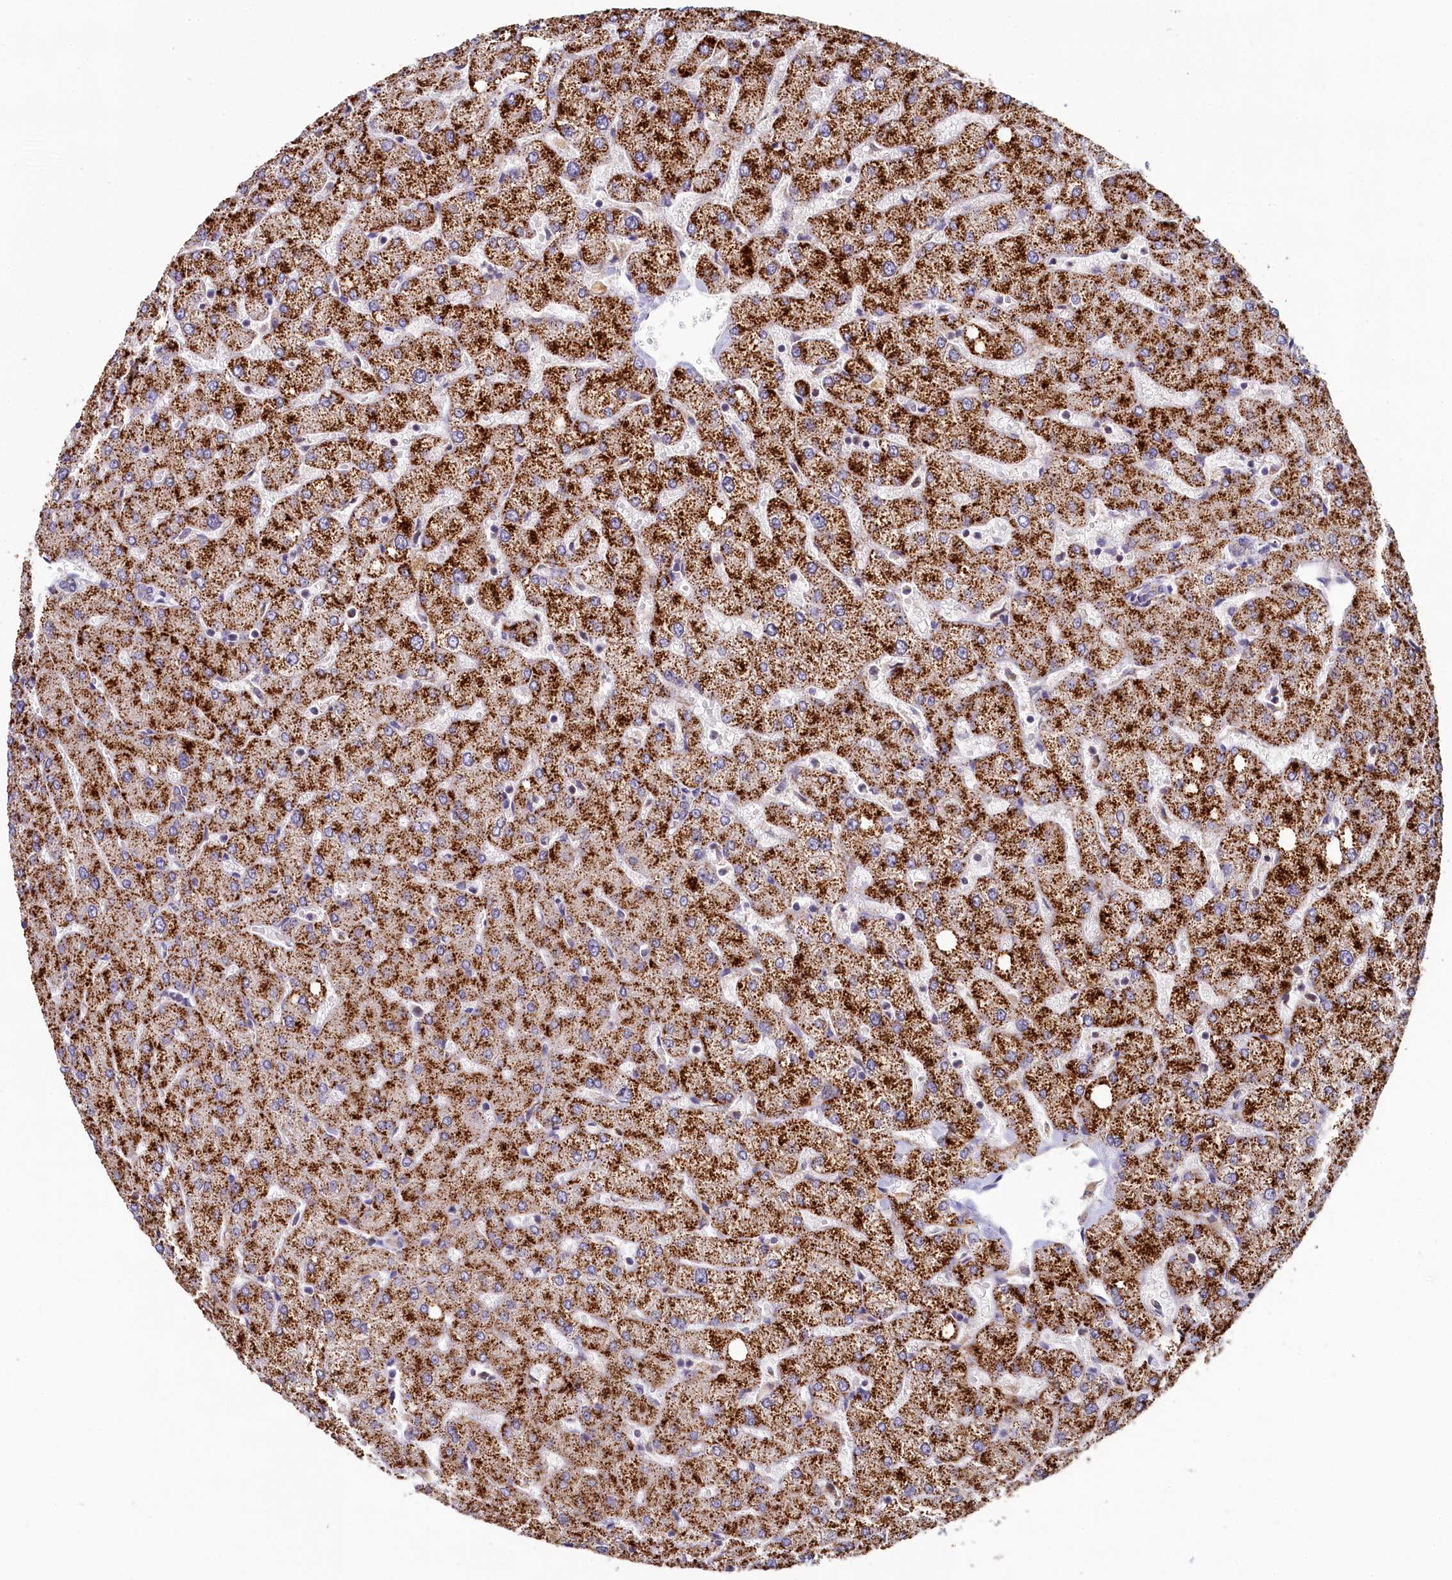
{"staining": {"intensity": "negative", "quantity": "none", "location": "none"}, "tissue": "liver", "cell_type": "Cholangiocytes", "image_type": "normal", "snomed": [{"axis": "morphology", "description": "Normal tissue, NOS"}, {"axis": "topography", "description": "Liver"}], "caption": "Immunohistochemistry image of unremarkable liver: human liver stained with DAB demonstrates no significant protein staining in cholangiocytes.", "gene": "SPINK9", "patient": {"sex": "female", "age": 54}}